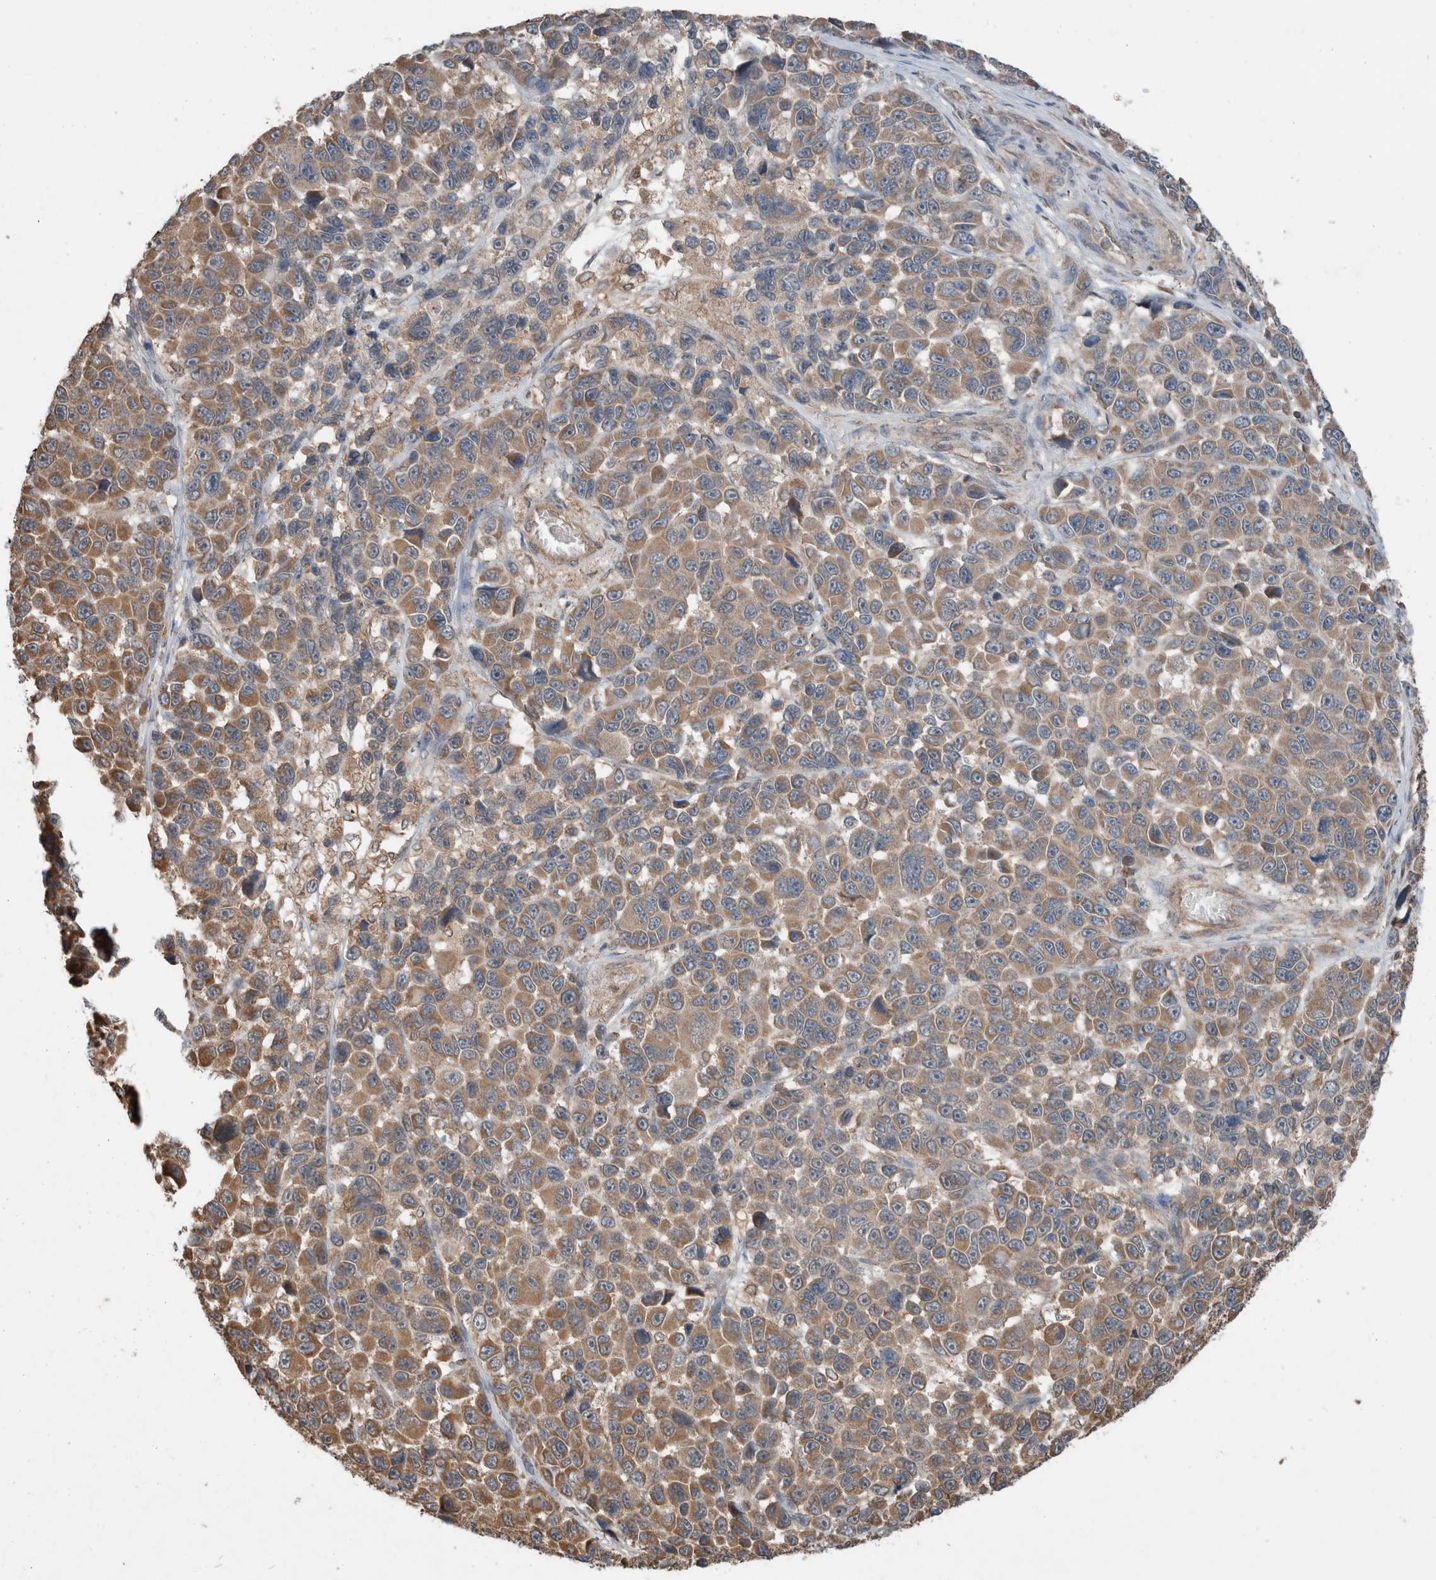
{"staining": {"intensity": "moderate", "quantity": ">75%", "location": "cytoplasmic/membranous"}, "tissue": "melanoma", "cell_type": "Tumor cells", "image_type": "cancer", "snomed": [{"axis": "morphology", "description": "Malignant melanoma, NOS"}, {"axis": "topography", "description": "Skin"}], "caption": "Immunohistochemistry (IHC) of human malignant melanoma reveals medium levels of moderate cytoplasmic/membranous expression in about >75% of tumor cells. The staining was performed using DAB (3,3'-diaminobenzidine) to visualize the protein expression in brown, while the nuclei were stained in blue with hematoxylin (Magnification: 20x).", "gene": "KLK14", "patient": {"sex": "male", "age": 53}}